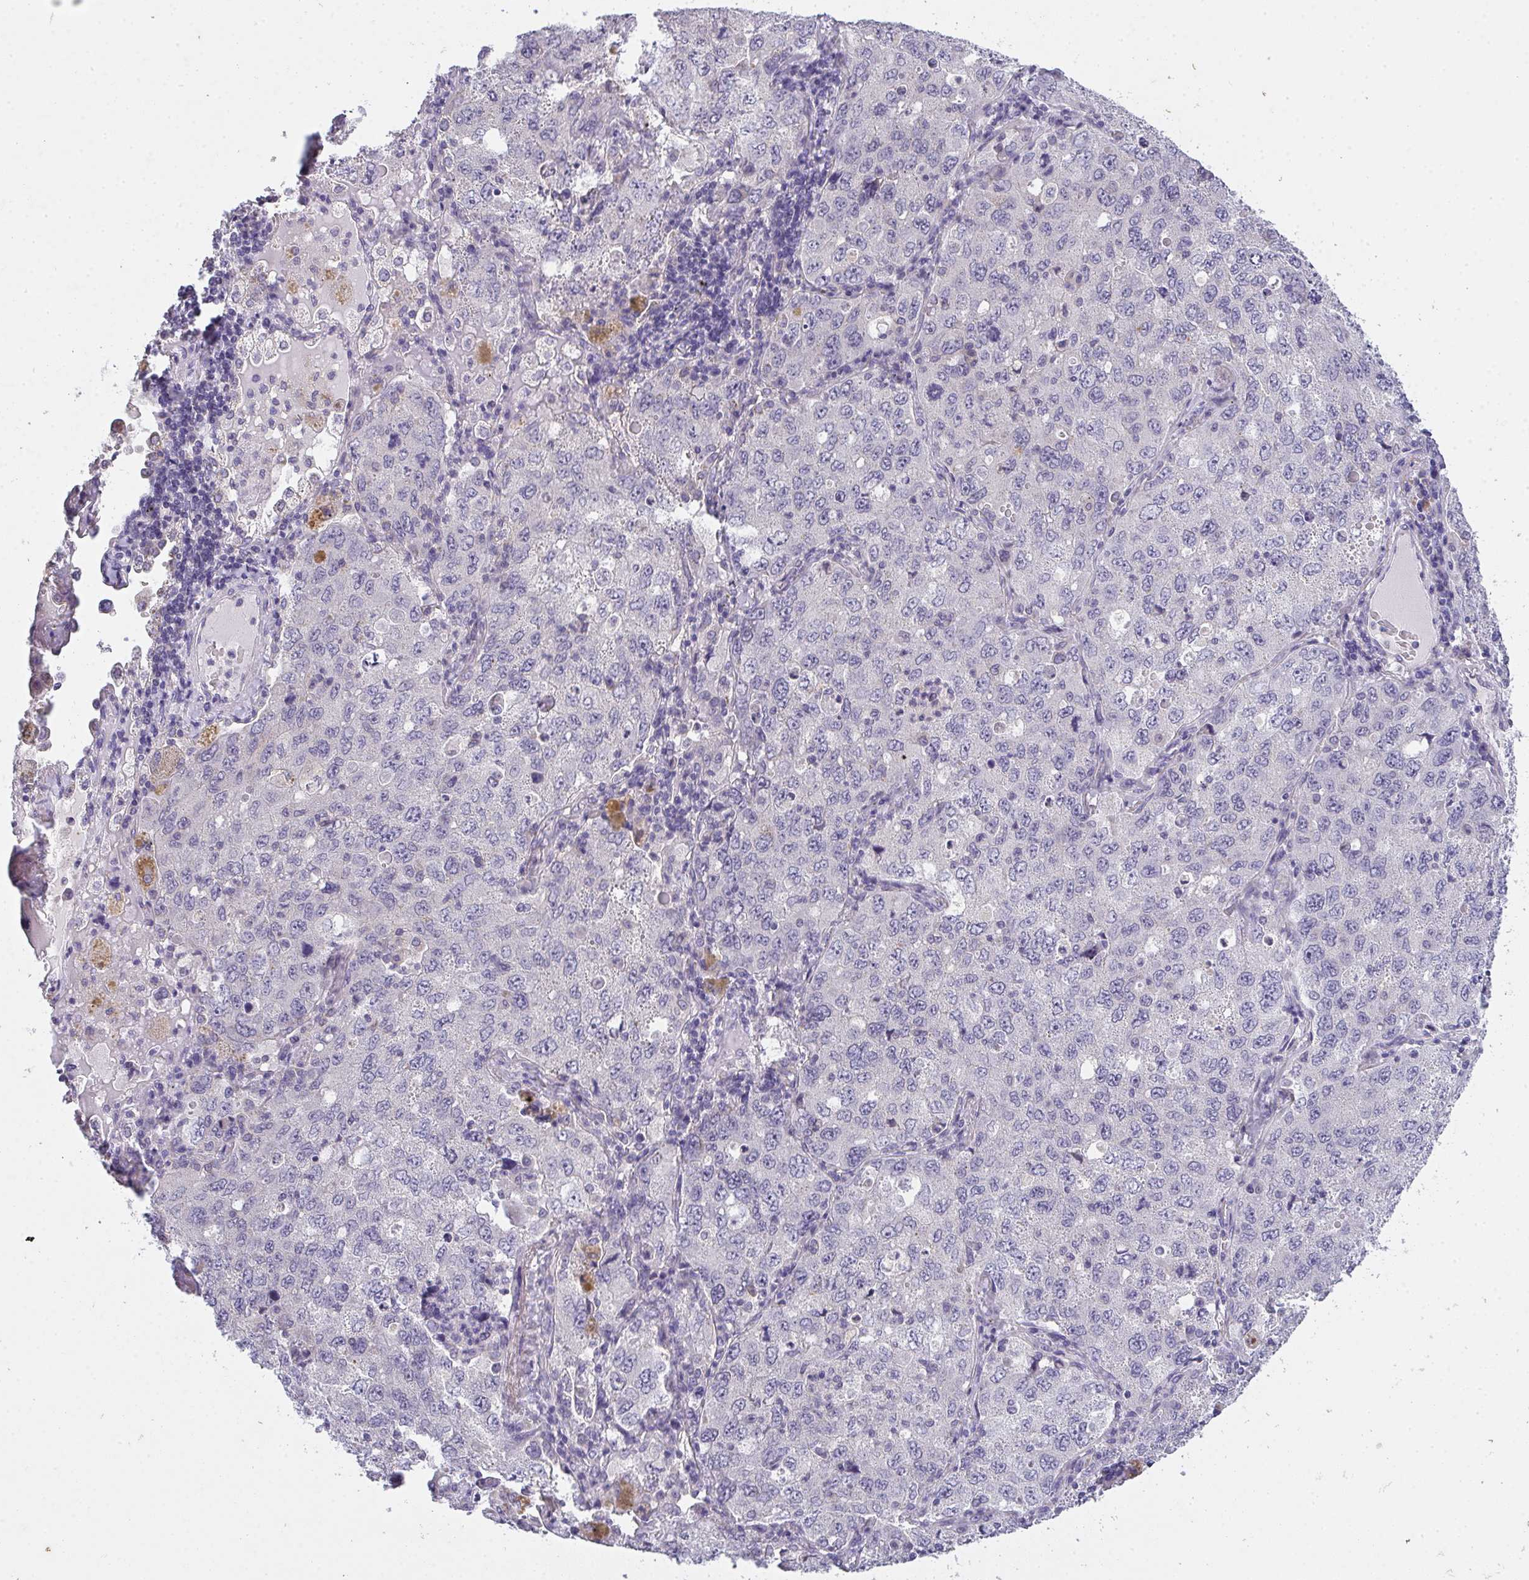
{"staining": {"intensity": "negative", "quantity": "none", "location": "none"}, "tissue": "lung cancer", "cell_type": "Tumor cells", "image_type": "cancer", "snomed": [{"axis": "morphology", "description": "Adenocarcinoma, NOS"}, {"axis": "topography", "description": "Lung"}], "caption": "High magnification brightfield microscopy of lung adenocarcinoma stained with DAB (brown) and counterstained with hematoxylin (blue): tumor cells show no significant expression.", "gene": "TMEM219", "patient": {"sex": "female", "age": 57}}